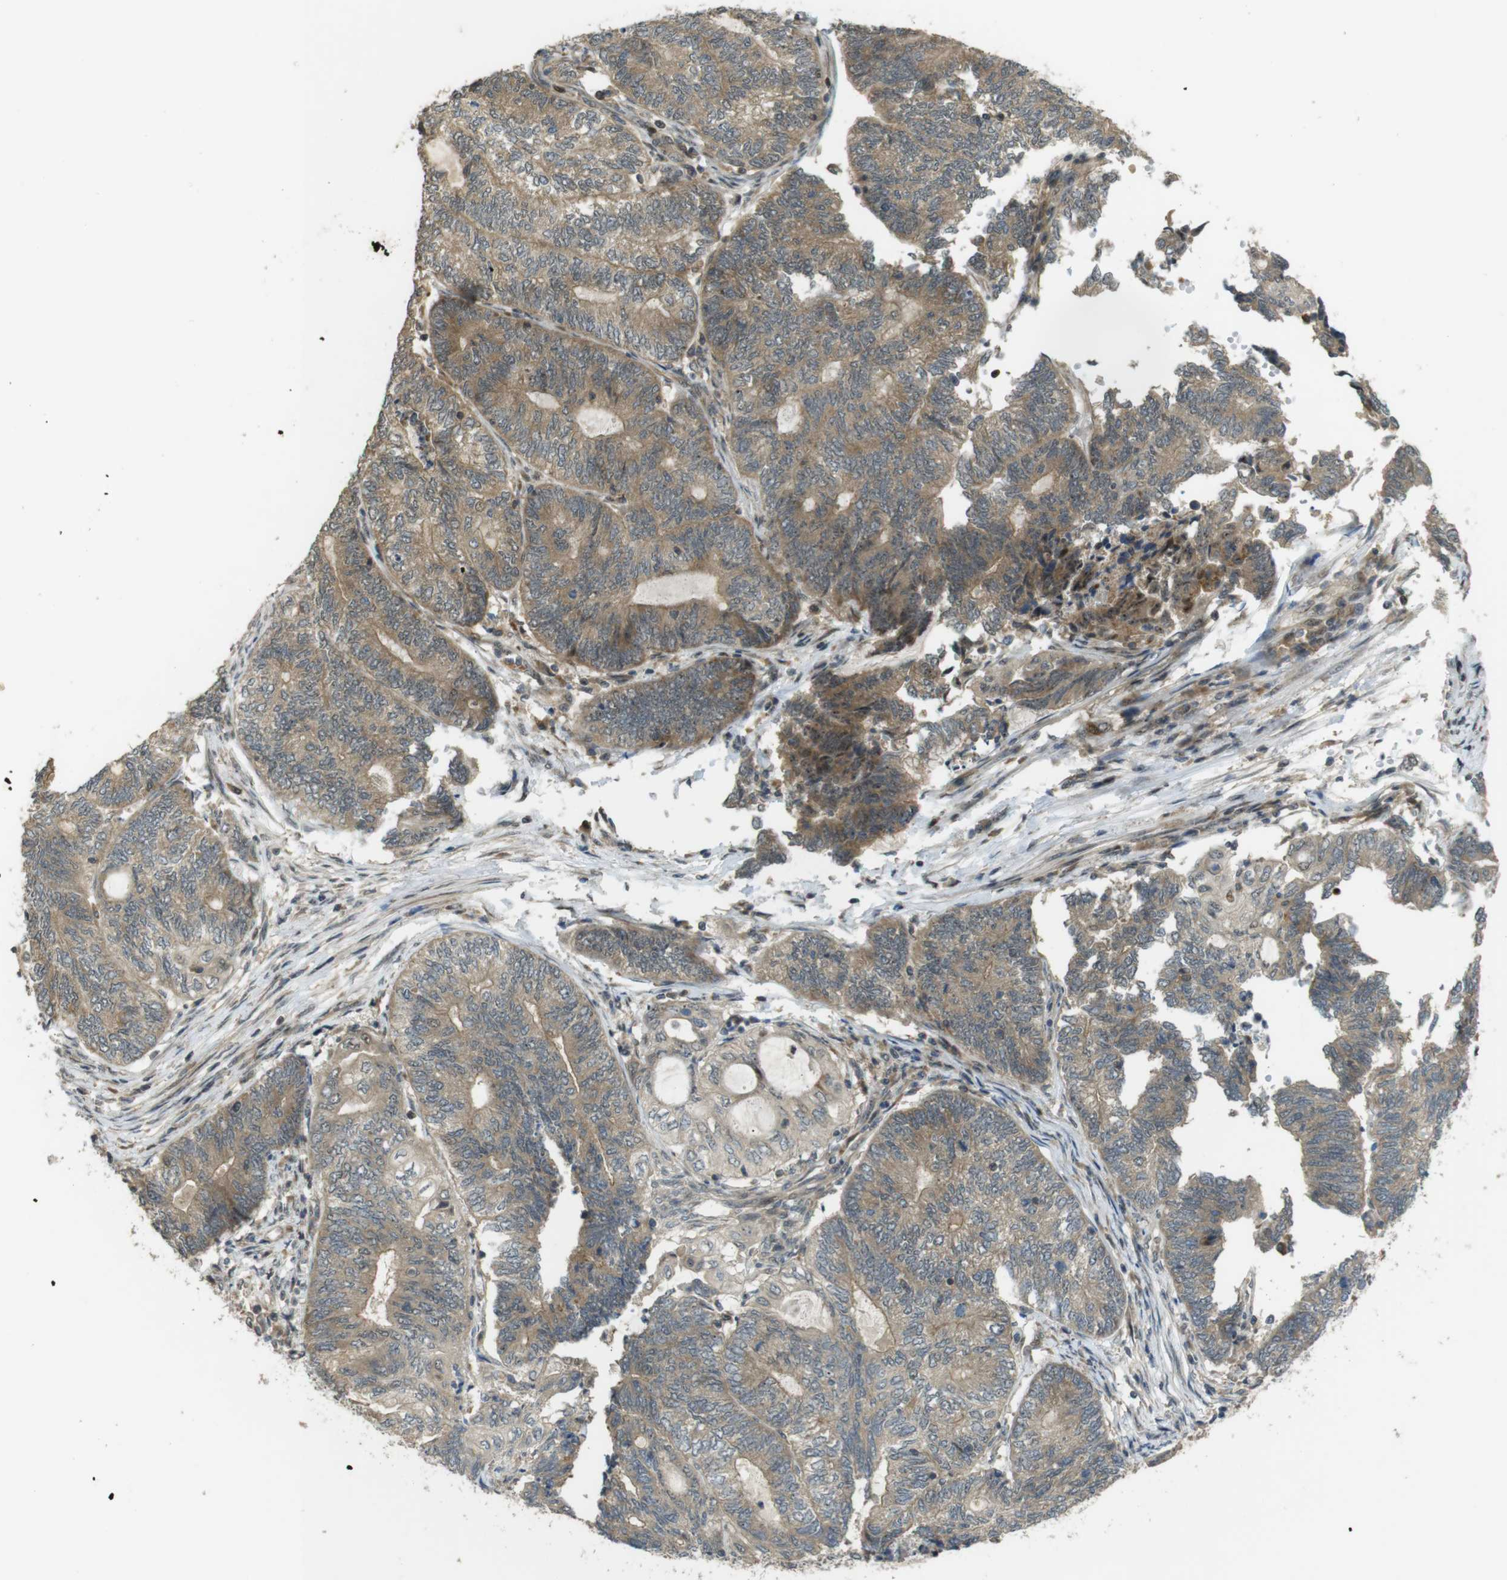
{"staining": {"intensity": "moderate", "quantity": "25%-75%", "location": "cytoplasmic/membranous"}, "tissue": "endometrial cancer", "cell_type": "Tumor cells", "image_type": "cancer", "snomed": [{"axis": "morphology", "description": "Adenocarcinoma, NOS"}, {"axis": "topography", "description": "Uterus"}, {"axis": "topography", "description": "Endometrium"}], "caption": "Immunohistochemistry of endometrial cancer reveals medium levels of moderate cytoplasmic/membranous positivity in approximately 25%-75% of tumor cells.", "gene": "TMX3", "patient": {"sex": "female", "age": 70}}